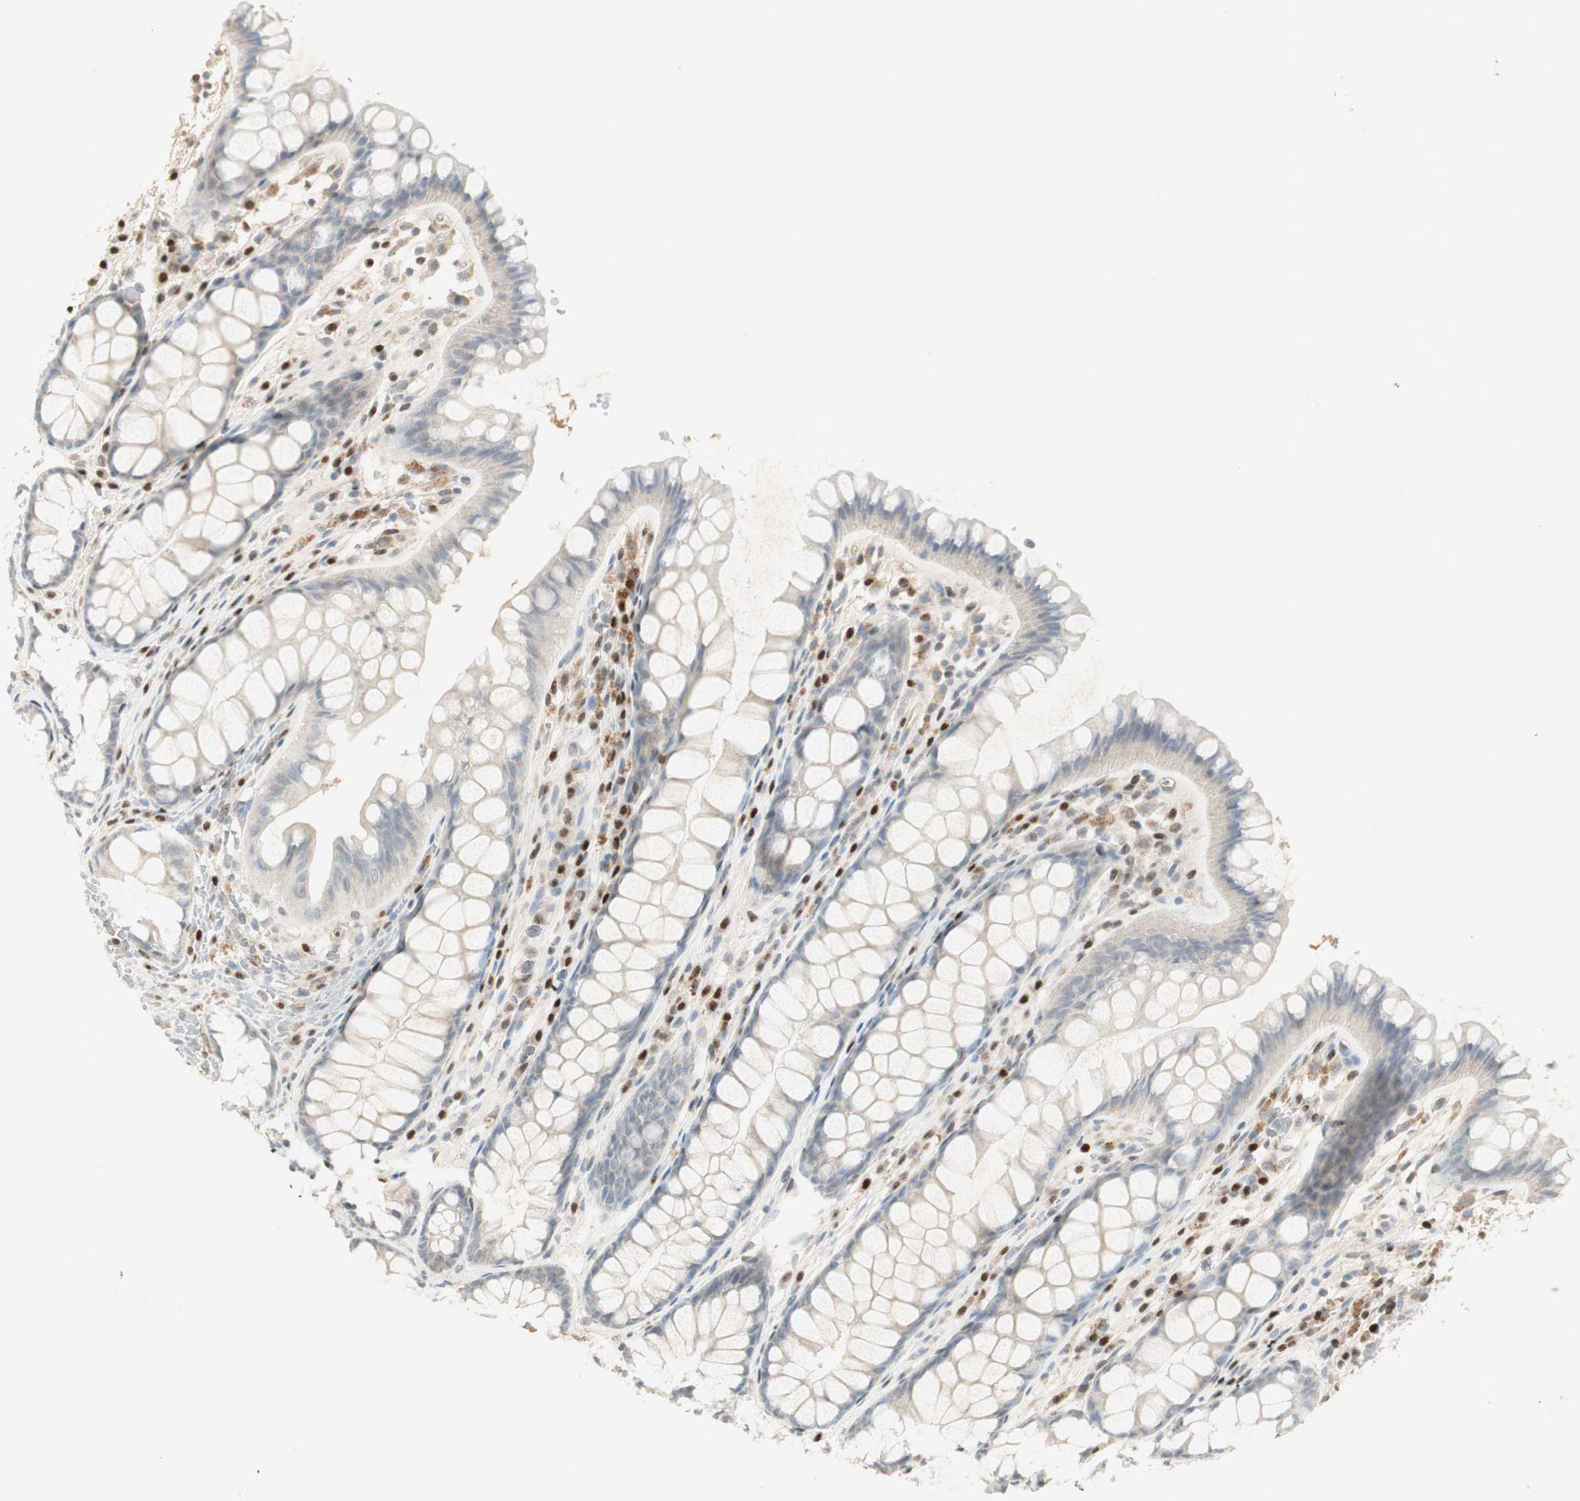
{"staining": {"intensity": "weak", "quantity": "25%-75%", "location": "cytoplasmic/membranous"}, "tissue": "colon", "cell_type": "Endothelial cells", "image_type": "normal", "snomed": [{"axis": "morphology", "description": "Normal tissue, NOS"}, {"axis": "topography", "description": "Colon"}], "caption": "Protein analysis of unremarkable colon demonstrates weak cytoplasmic/membranous positivity in approximately 25%-75% of endothelial cells. Immunohistochemistry stains the protein in brown and the nuclei are stained blue.", "gene": "RUNX2", "patient": {"sex": "female", "age": 55}}